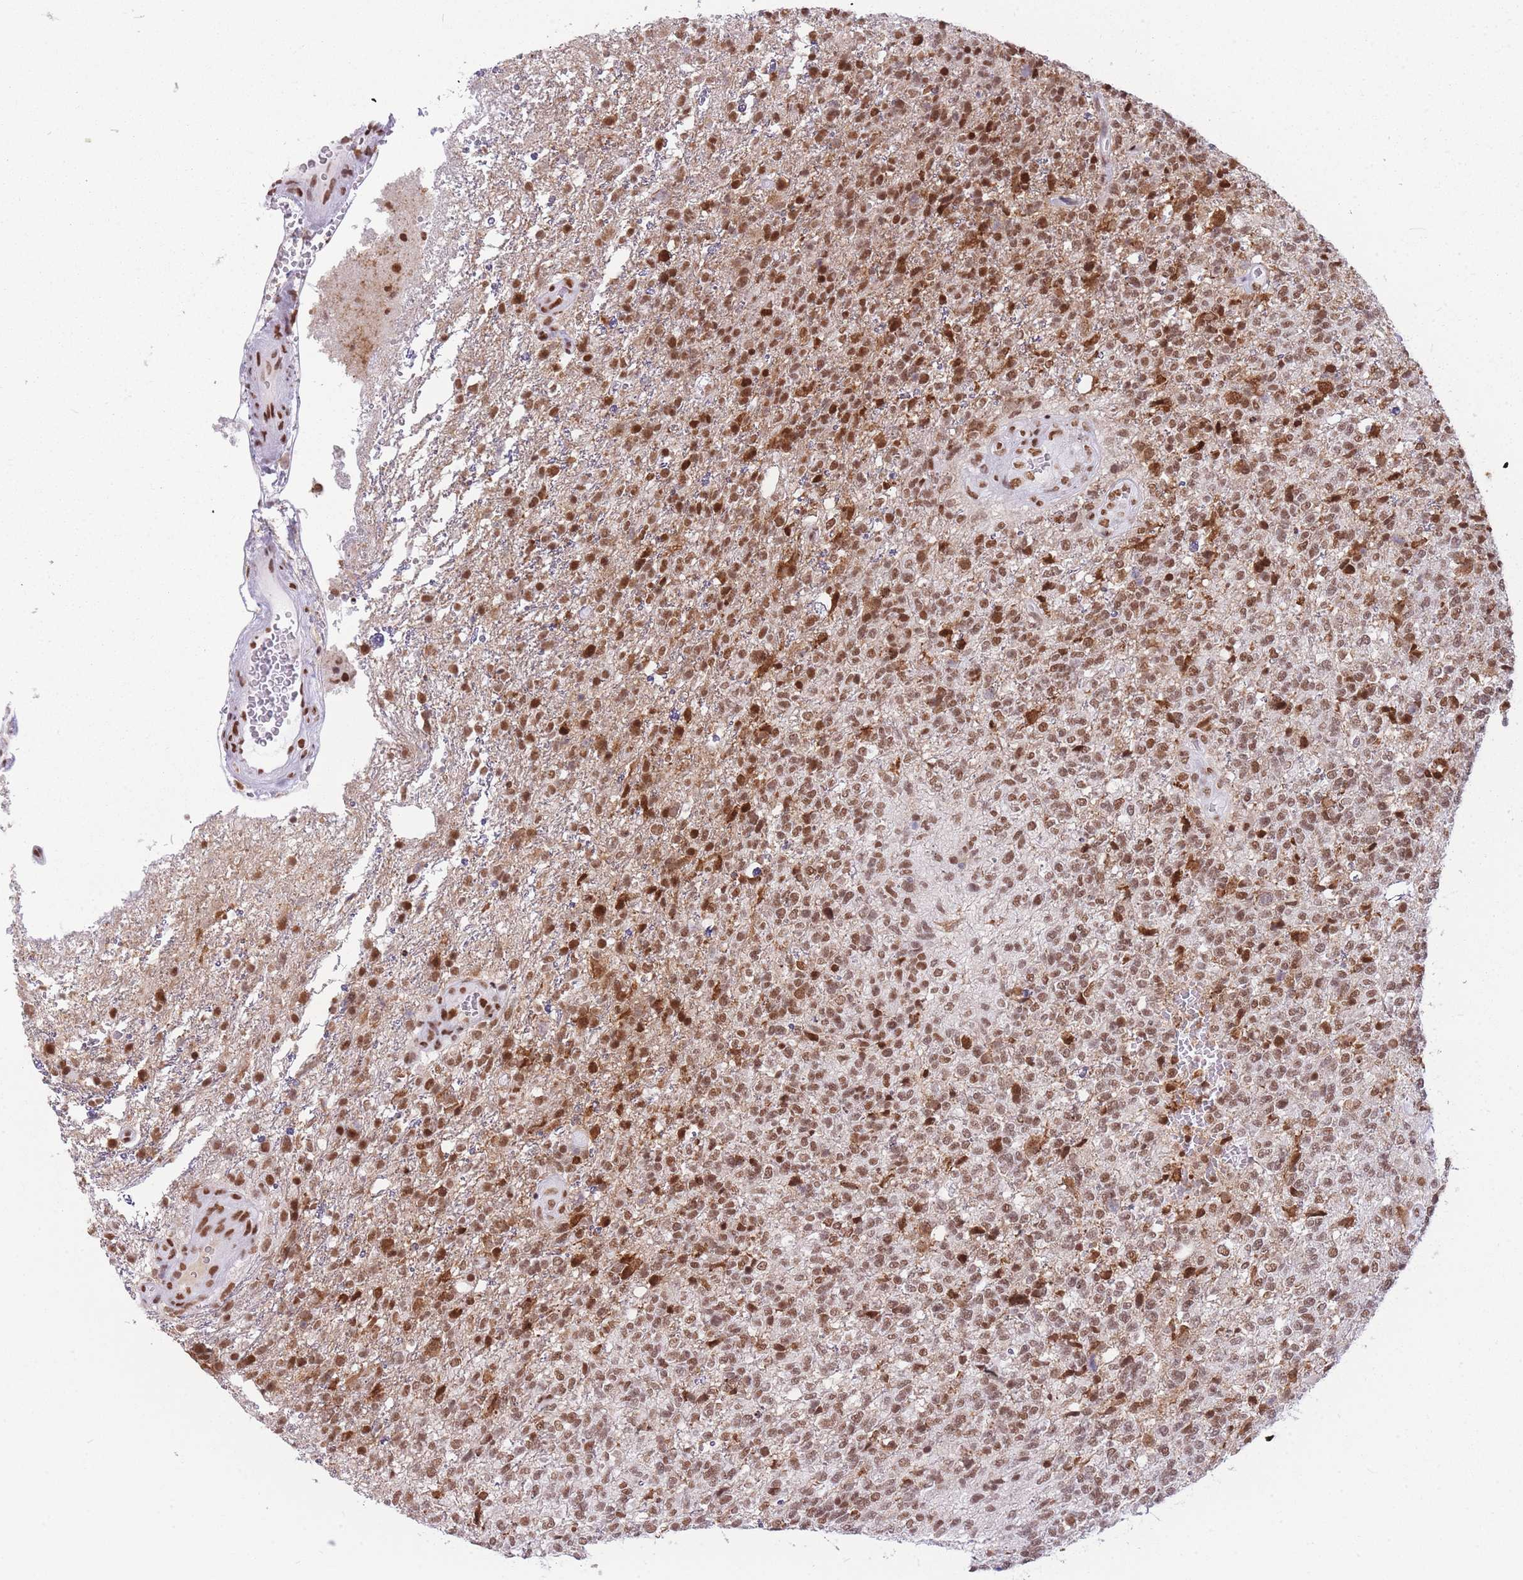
{"staining": {"intensity": "moderate", "quantity": ">75%", "location": "nuclear"}, "tissue": "glioma", "cell_type": "Tumor cells", "image_type": "cancer", "snomed": [{"axis": "morphology", "description": "Glioma, malignant, High grade"}, {"axis": "topography", "description": "Brain"}], "caption": "This micrograph displays immunohistochemistry staining of human high-grade glioma (malignant), with medium moderate nuclear positivity in about >75% of tumor cells.", "gene": "HNRNPUL1", "patient": {"sex": "male", "age": 56}}